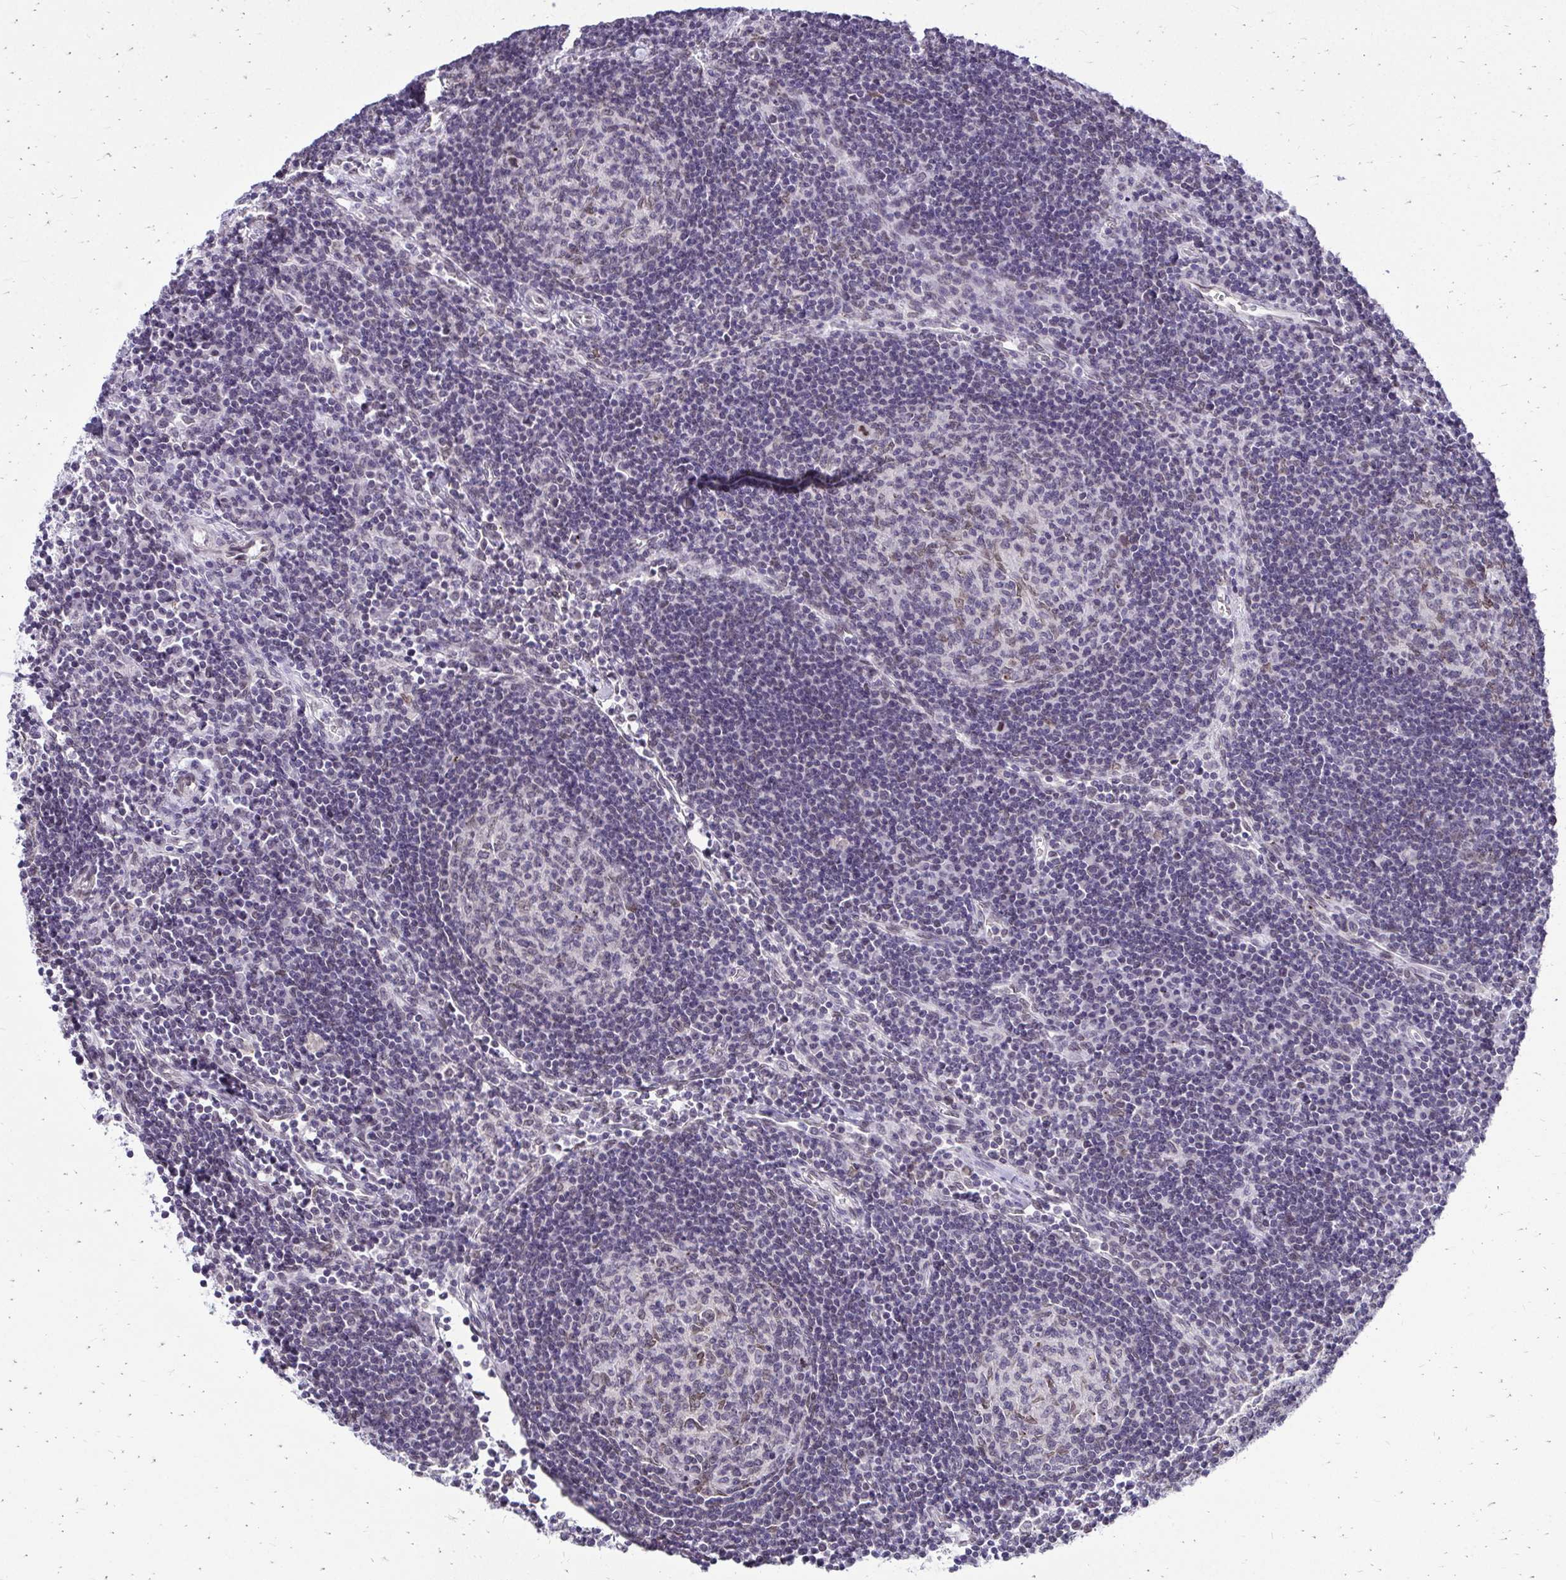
{"staining": {"intensity": "weak", "quantity": "<25%", "location": "cytoplasmic/membranous,nuclear"}, "tissue": "lymph node", "cell_type": "Germinal center cells", "image_type": "normal", "snomed": [{"axis": "morphology", "description": "Normal tissue, NOS"}, {"axis": "topography", "description": "Lymph node"}], "caption": "A histopathology image of lymph node stained for a protein reveals no brown staining in germinal center cells. (Immunohistochemistry, brightfield microscopy, high magnification).", "gene": "BANF1", "patient": {"sex": "male", "age": 67}}